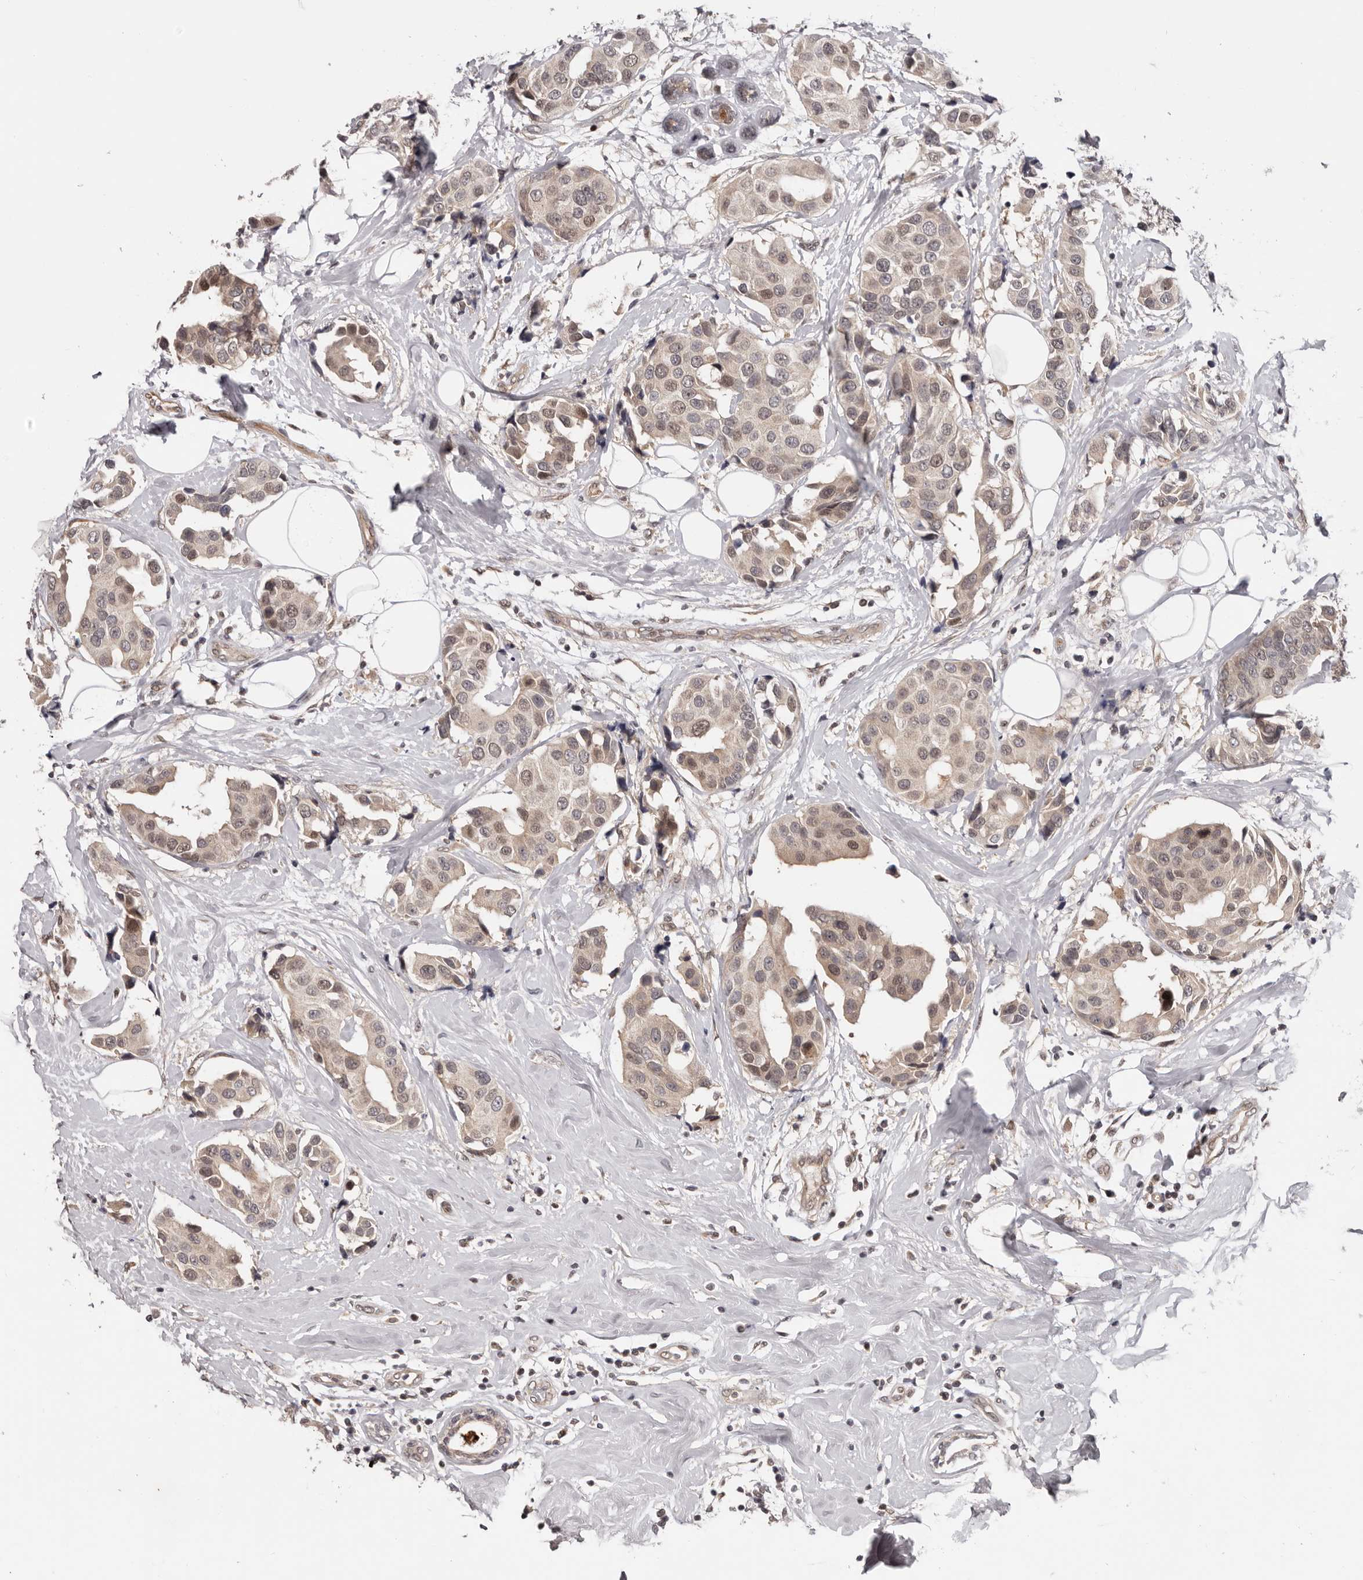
{"staining": {"intensity": "weak", "quantity": ">75%", "location": "cytoplasmic/membranous,nuclear"}, "tissue": "breast cancer", "cell_type": "Tumor cells", "image_type": "cancer", "snomed": [{"axis": "morphology", "description": "Normal tissue, NOS"}, {"axis": "morphology", "description": "Duct carcinoma"}, {"axis": "topography", "description": "Breast"}], "caption": "Immunohistochemical staining of infiltrating ductal carcinoma (breast) displays weak cytoplasmic/membranous and nuclear protein positivity in about >75% of tumor cells.", "gene": "TBX5", "patient": {"sex": "female", "age": 39}}